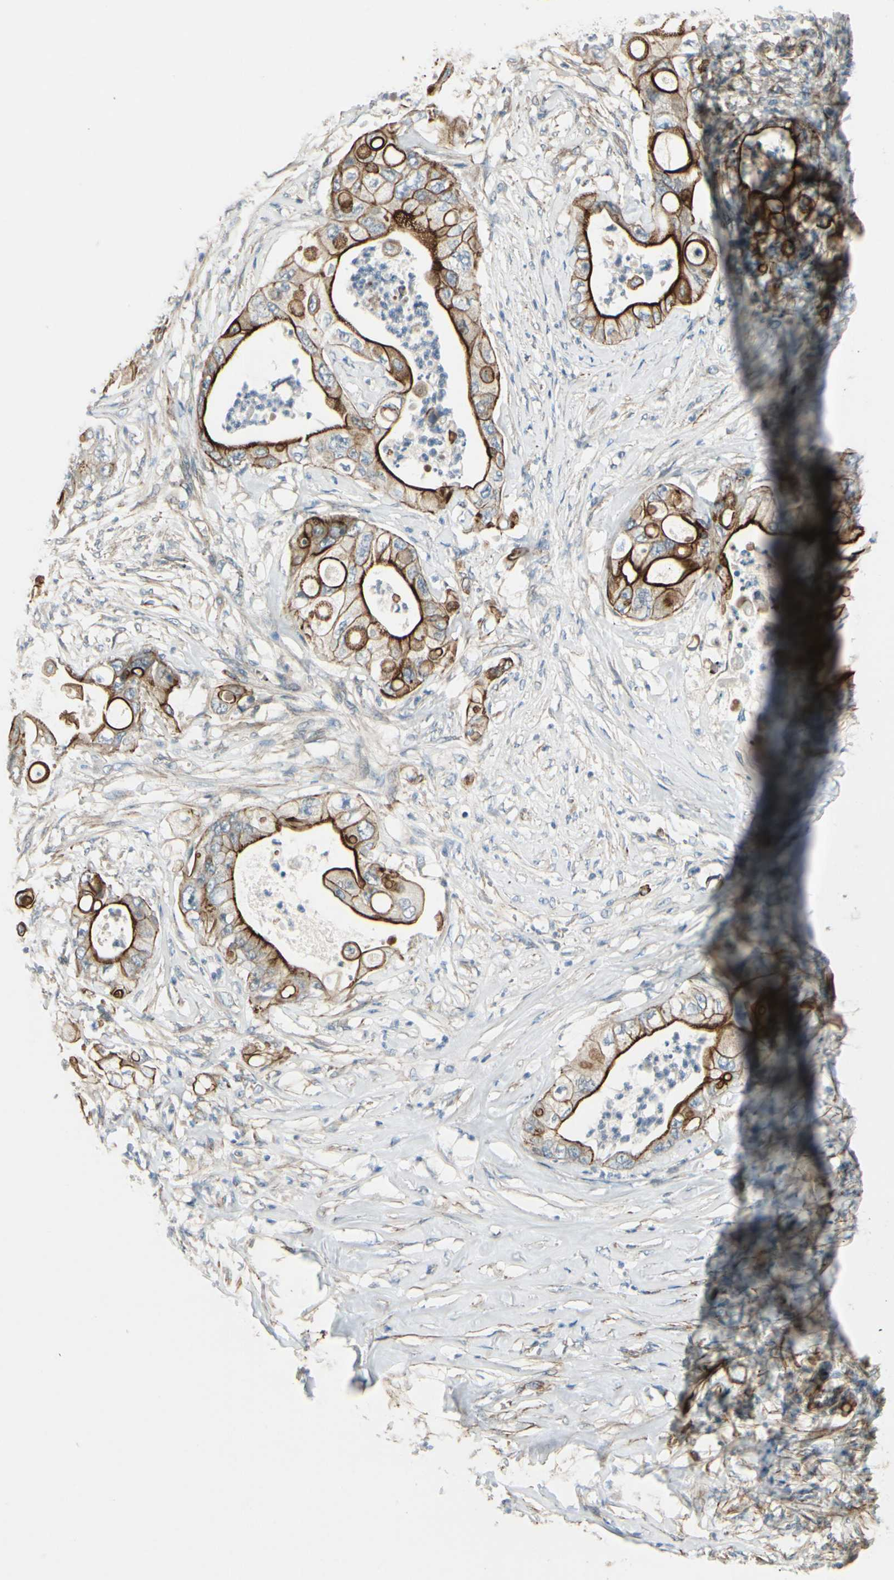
{"staining": {"intensity": "strong", "quantity": ">75%", "location": "cytoplasmic/membranous"}, "tissue": "stomach cancer", "cell_type": "Tumor cells", "image_type": "cancer", "snomed": [{"axis": "morphology", "description": "Adenocarcinoma, NOS"}, {"axis": "topography", "description": "Stomach"}], "caption": "Protein staining of adenocarcinoma (stomach) tissue shows strong cytoplasmic/membranous positivity in approximately >75% of tumor cells.", "gene": "PPP3CB", "patient": {"sex": "female", "age": 73}}